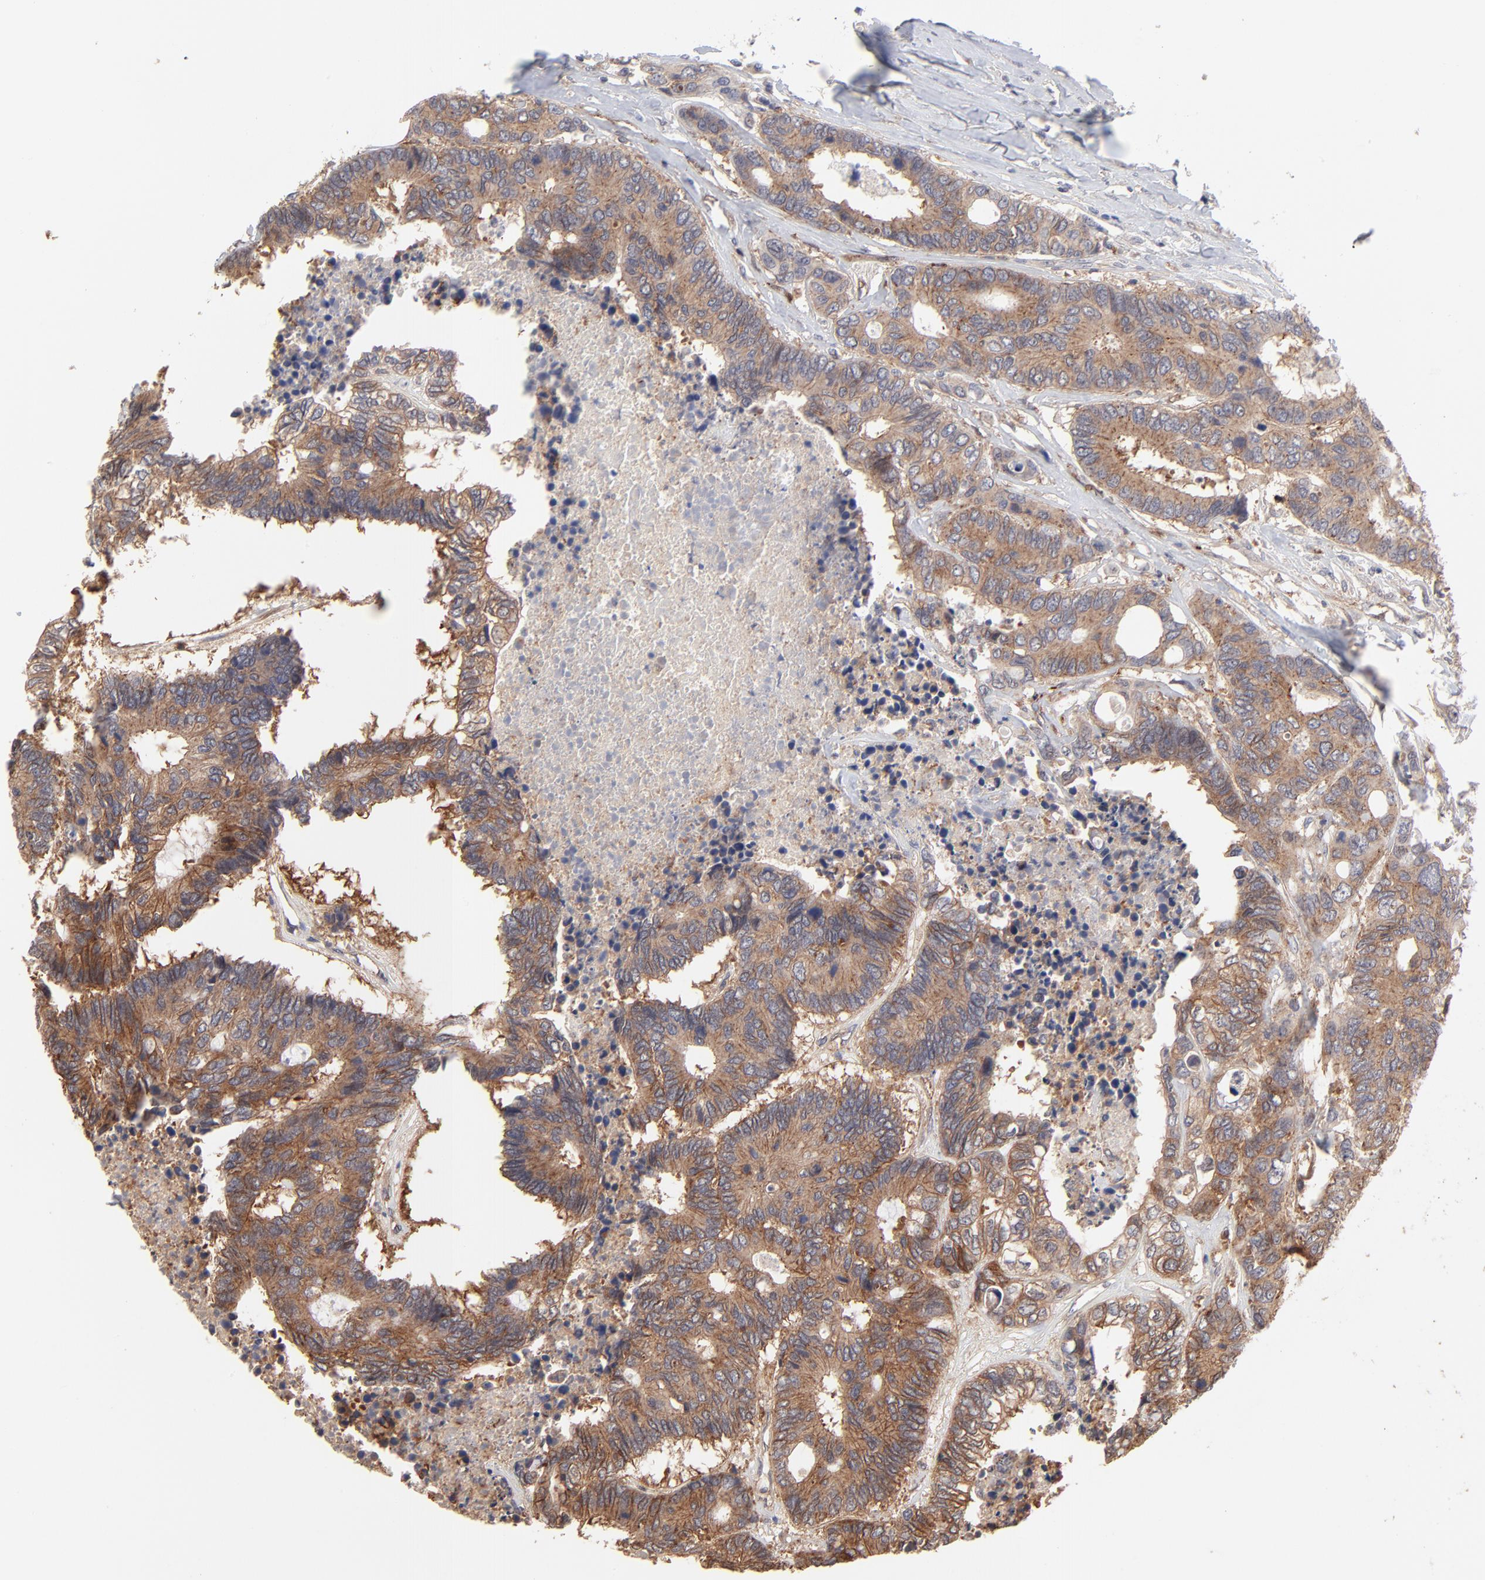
{"staining": {"intensity": "moderate", "quantity": ">75%", "location": "cytoplasmic/membranous"}, "tissue": "colorectal cancer", "cell_type": "Tumor cells", "image_type": "cancer", "snomed": [{"axis": "morphology", "description": "Adenocarcinoma, NOS"}, {"axis": "topography", "description": "Rectum"}], "caption": "Protein positivity by IHC displays moderate cytoplasmic/membranous positivity in about >75% of tumor cells in colorectal cancer (adenocarcinoma).", "gene": "IVNS1ABP", "patient": {"sex": "male", "age": 55}}